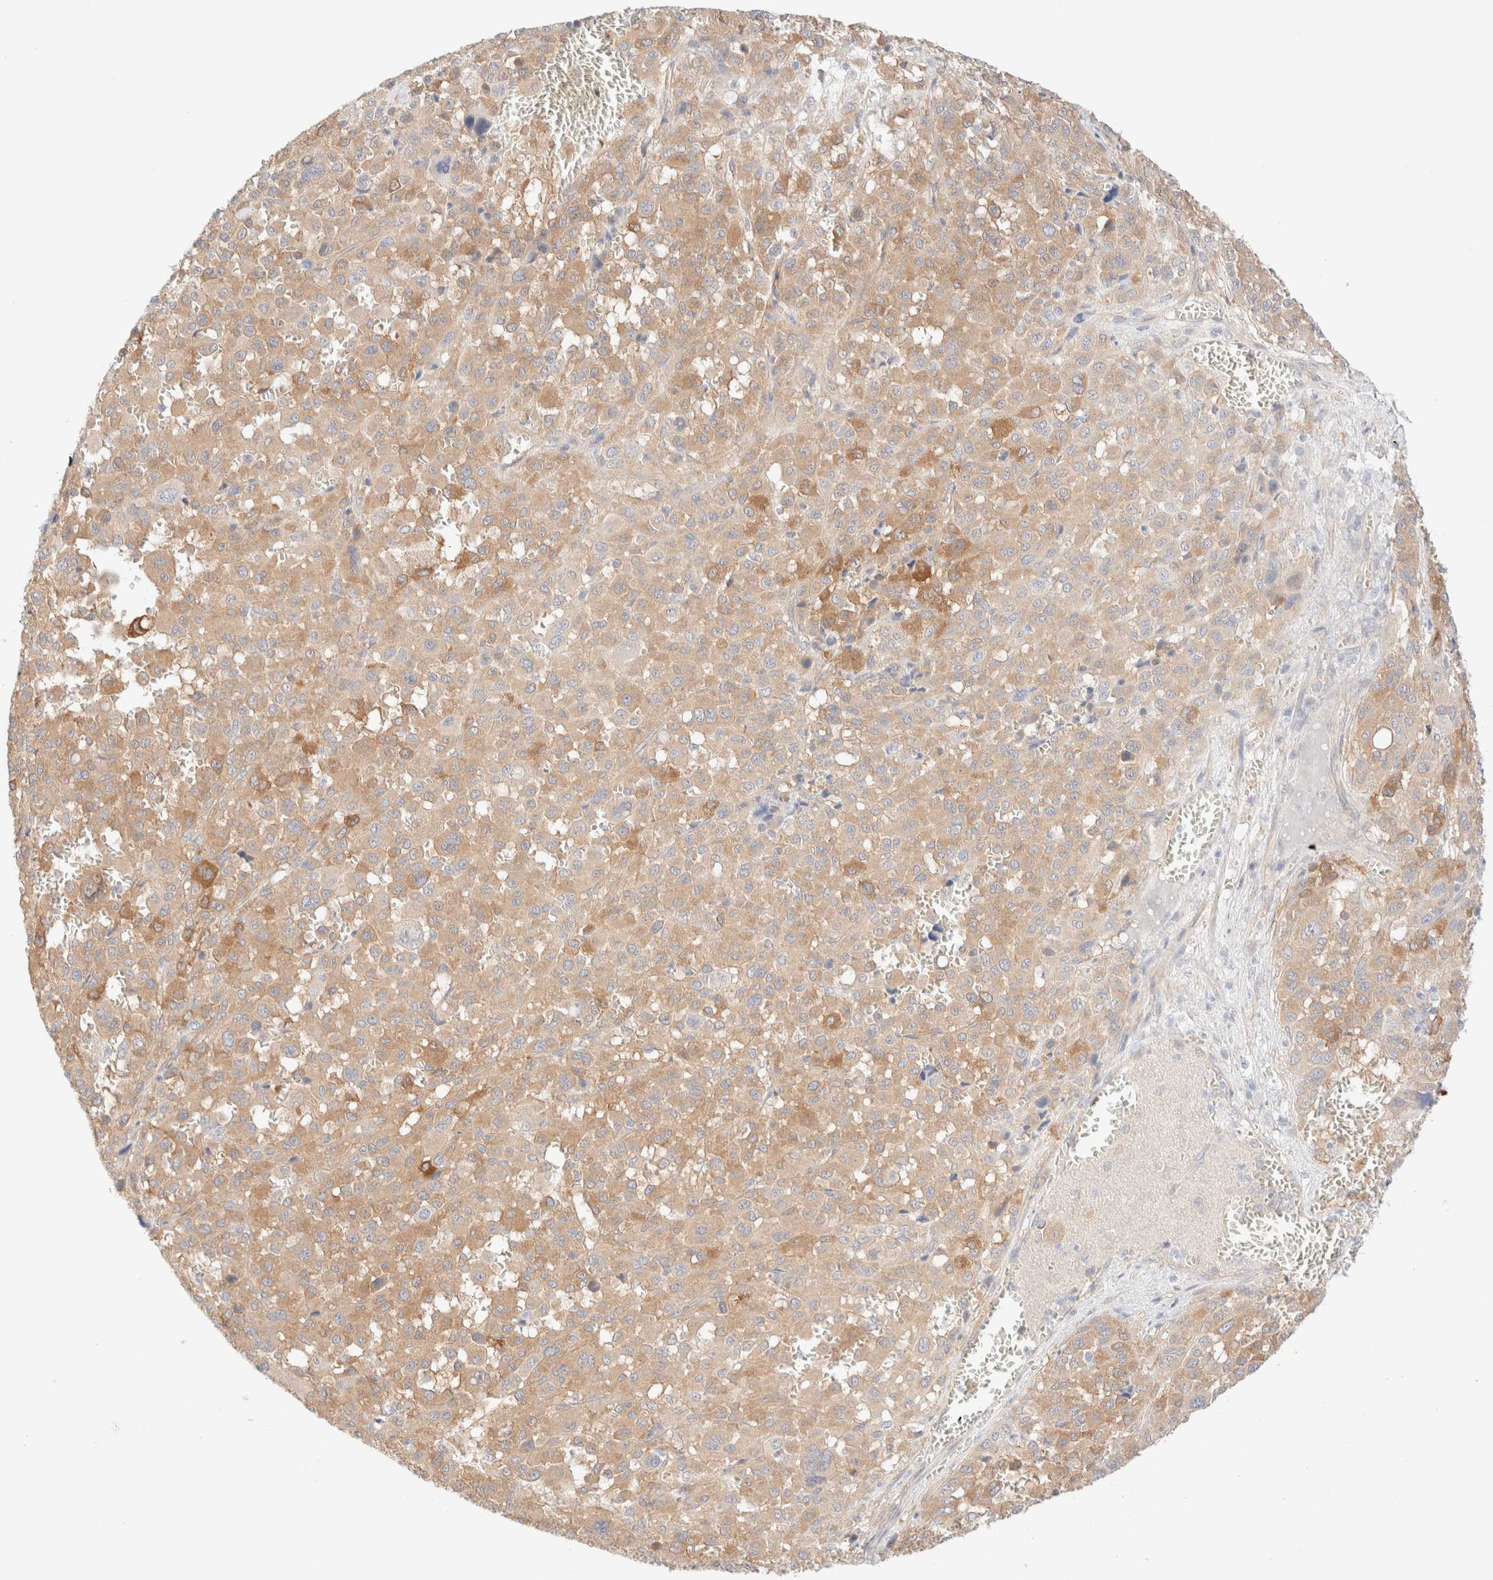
{"staining": {"intensity": "weak", "quantity": ">75%", "location": "cytoplasmic/membranous"}, "tissue": "melanoma", "cell_type": "Tumor cells", "image_type": "cancer", "snomed": [{"axis": "morphology", "description": "Malignant melanoma, Metastatic site"}, {"axis": "topography", "description": "Skin"}], "caption": "Tumor cells demonstrate weak cytoplasmic/membranous expression in approximately >75% of cells in melanoma. The staining was performed using DAB (3,3'-diaminobenzidine) to visualize the protein expression in brown, while the nuclei were stained in blue with hematoxylin (Magnification: 20x).", "gene": "NIBAN2", "patient": {"sex": "female", "age": 74}}